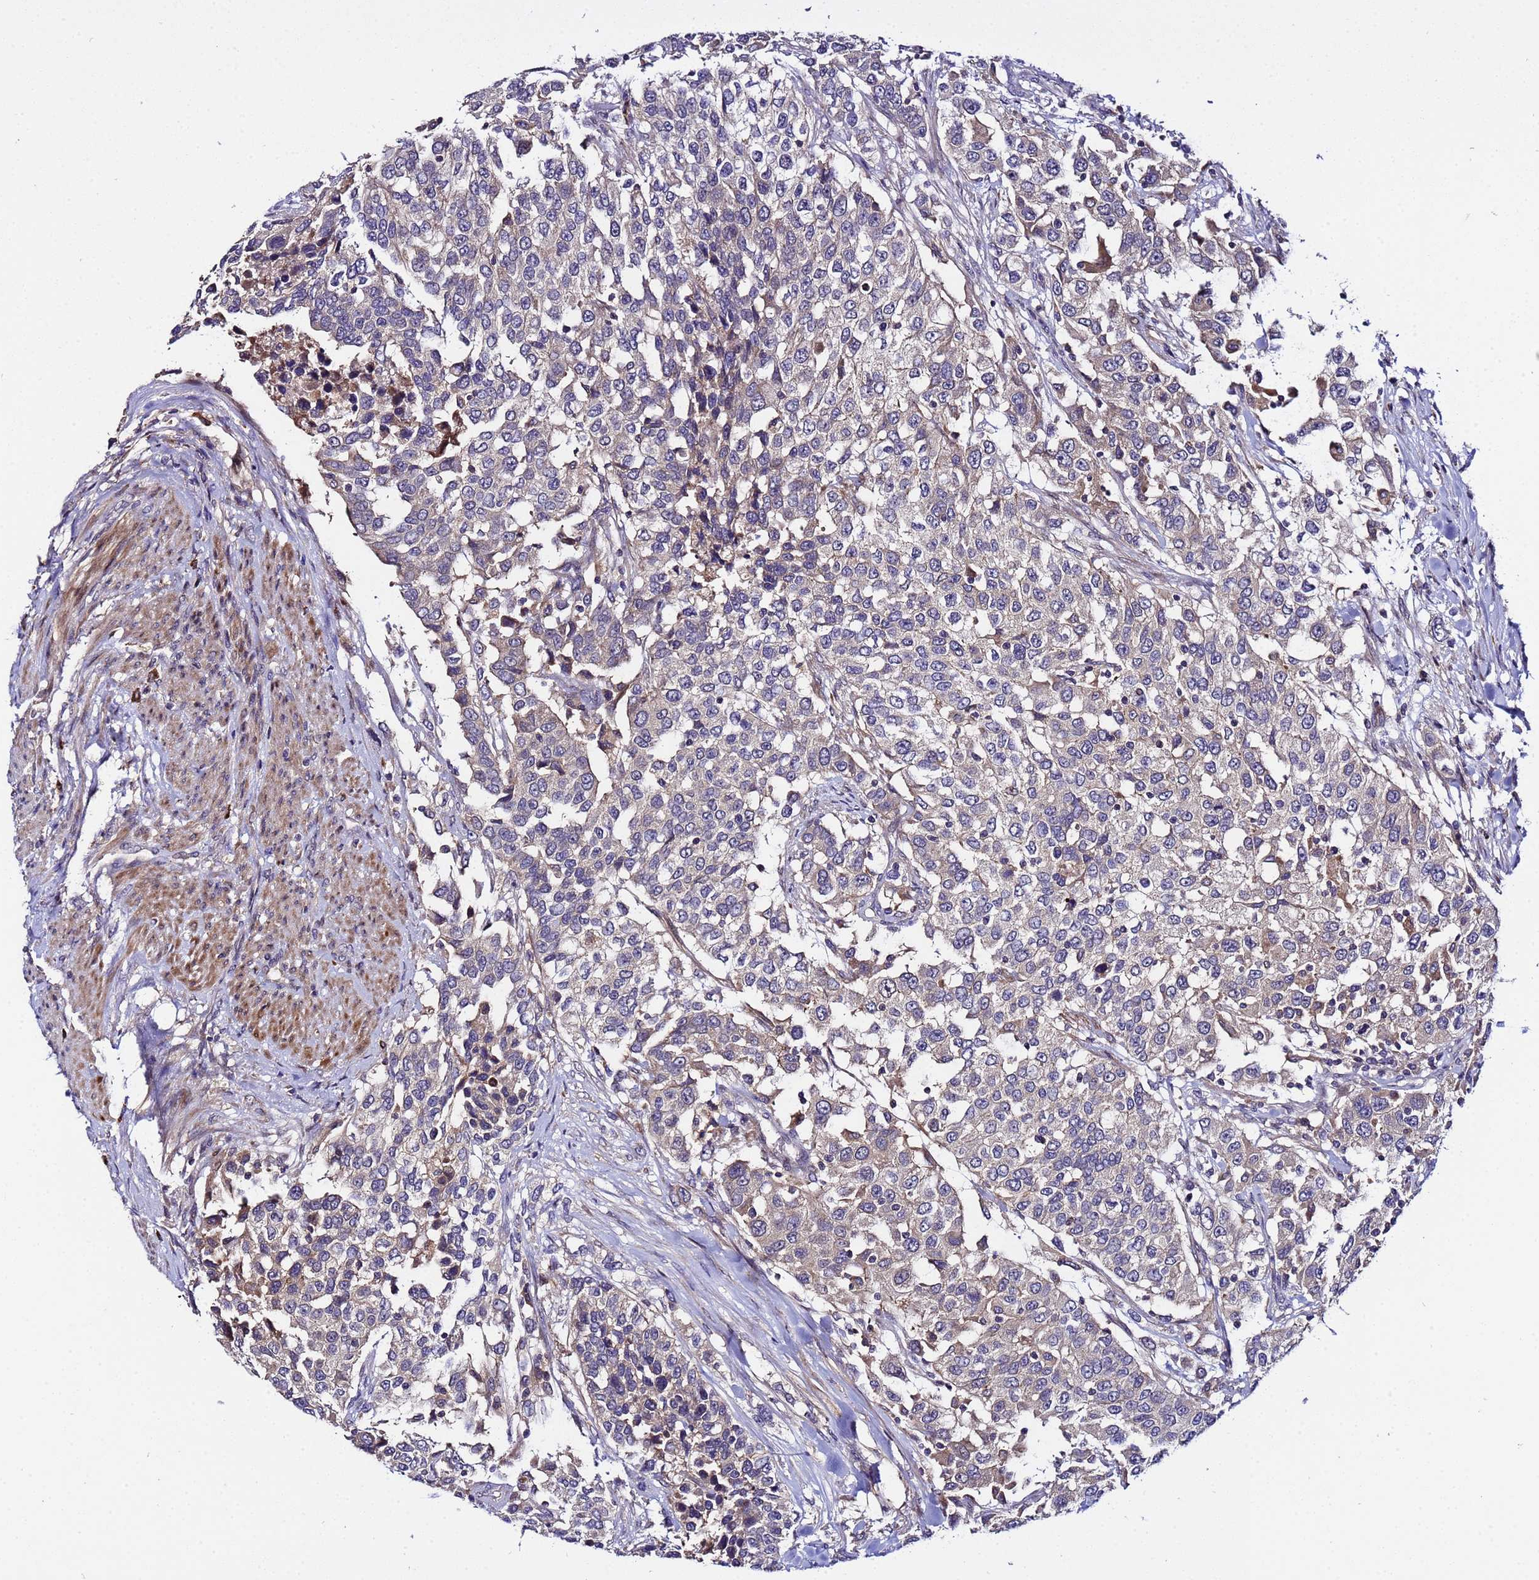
{"staining": {"intensity": "negative", "quantity": "none", "location": "none"}, "tissue": "urothelial cancer", "cell_type": "Tumor cells", "image_type": "cancer", "snomed": [{"axis": "morphology", "description": "Urothelial carcinoma, High grade"}, {"axis": "topography", "description": "Urinary bladder"}], "caption": "Tumor cells are negative for brown protein staining in urothelial carcinoma (high-grade). (DAB (3,3'-diaminobenzidine) IHC with hematoxylin counter stain).", "gene": "PLXDC2", "patient": {"sex": "female", "age": 80}}